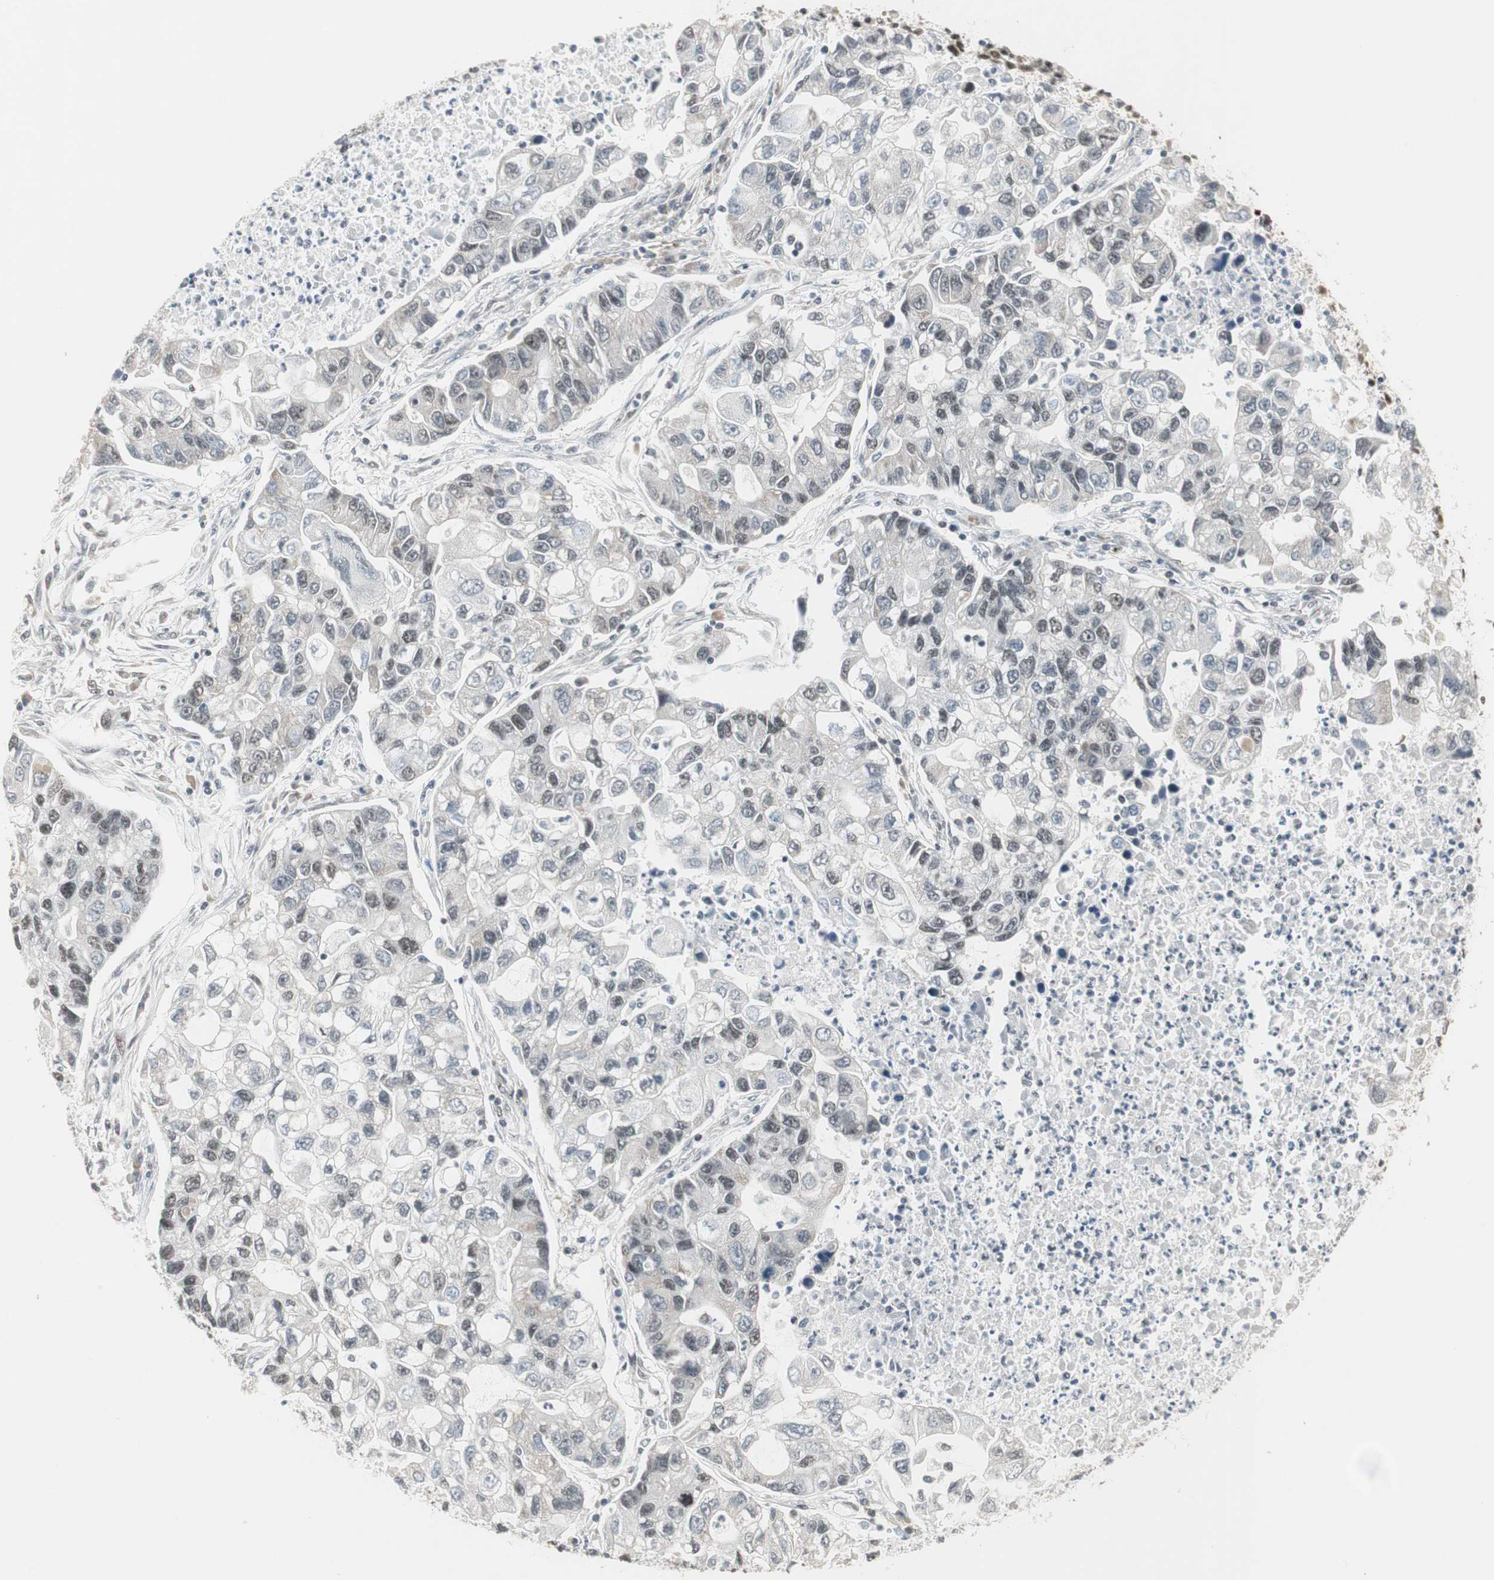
{"staining": {"intensity": "weak", "quantity": "<25%", "location": "nuclear"}, "tissue": "lung cancer", "cell_type": "Tumor cells", "image_type": "cancer", "snomed": [{"axis": "morphology", "description": "Adenocarcinoma, NOS"}, {"axis": "topography", "description": "Lung"}], "caption": "This is an immunohistochemistry (IHC) photomicrograph of human adenocarcinoma (lung). There is no positivity in tumor cells.", "gene": "RTF1", "patient": {"sex": "female", "age": 51}}